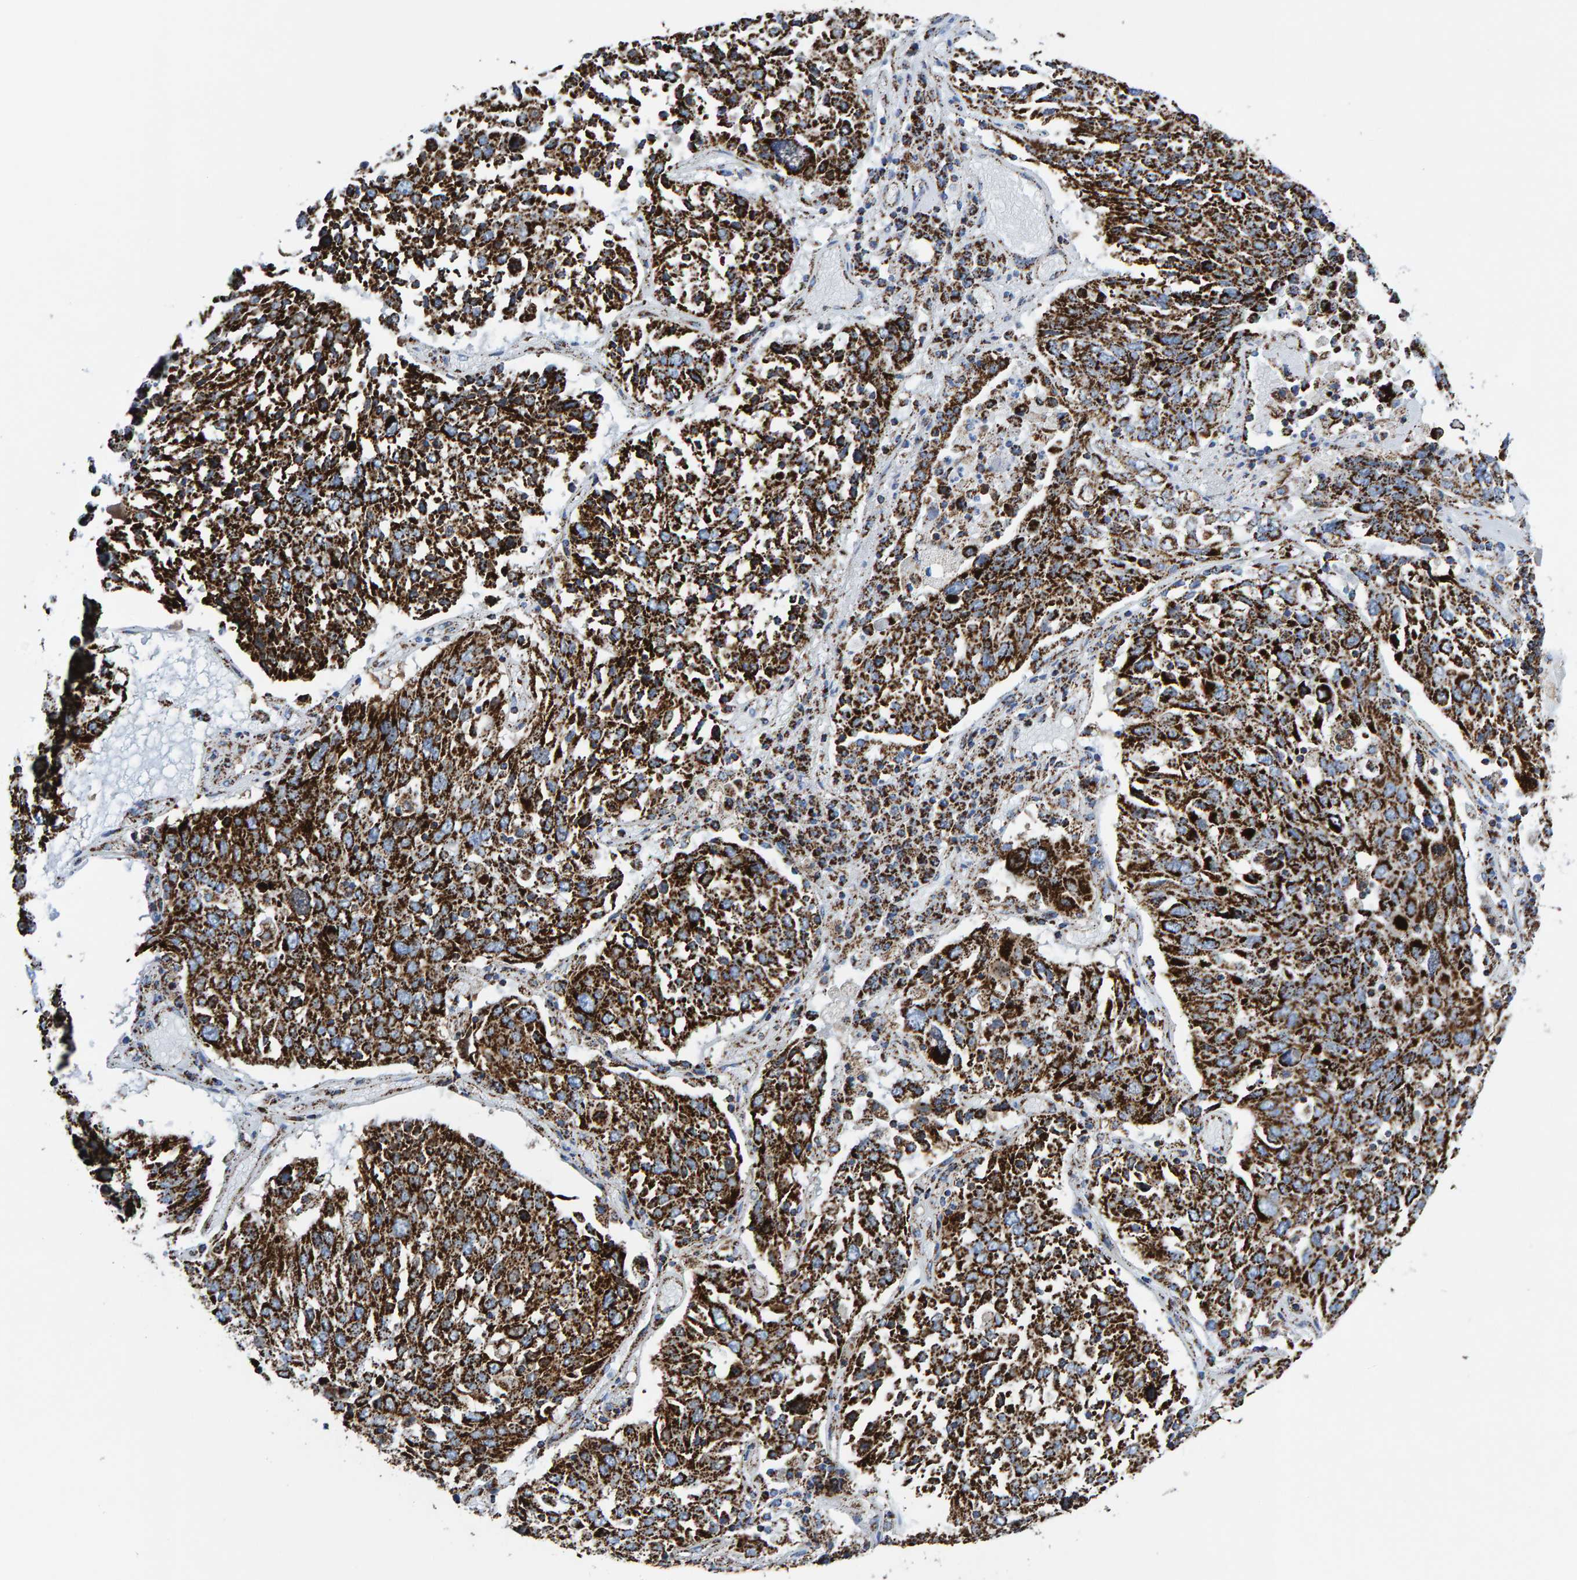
{"staining": {"intensity": "strong", "quantity": ">75%", "location": "cytoplasmic/membranous"}, "tissue": "lung cancer", "cell_type": "Tumor cells", "image_type": "cancer", "snomed": [{"axis": "morphology", "description": "Squamous cell carcinoma, NOS"}, {"axis": "topography", "description": "Lung"}], "caption": "This is a histology image of immunohistochemistry (IHC) staining of lung cancer, which shows strong staining in the cytoplasmic/membranous of tumor cells.", "gene": "ENSG00000262660", "patient": {"sex": "male", "age": 65}}